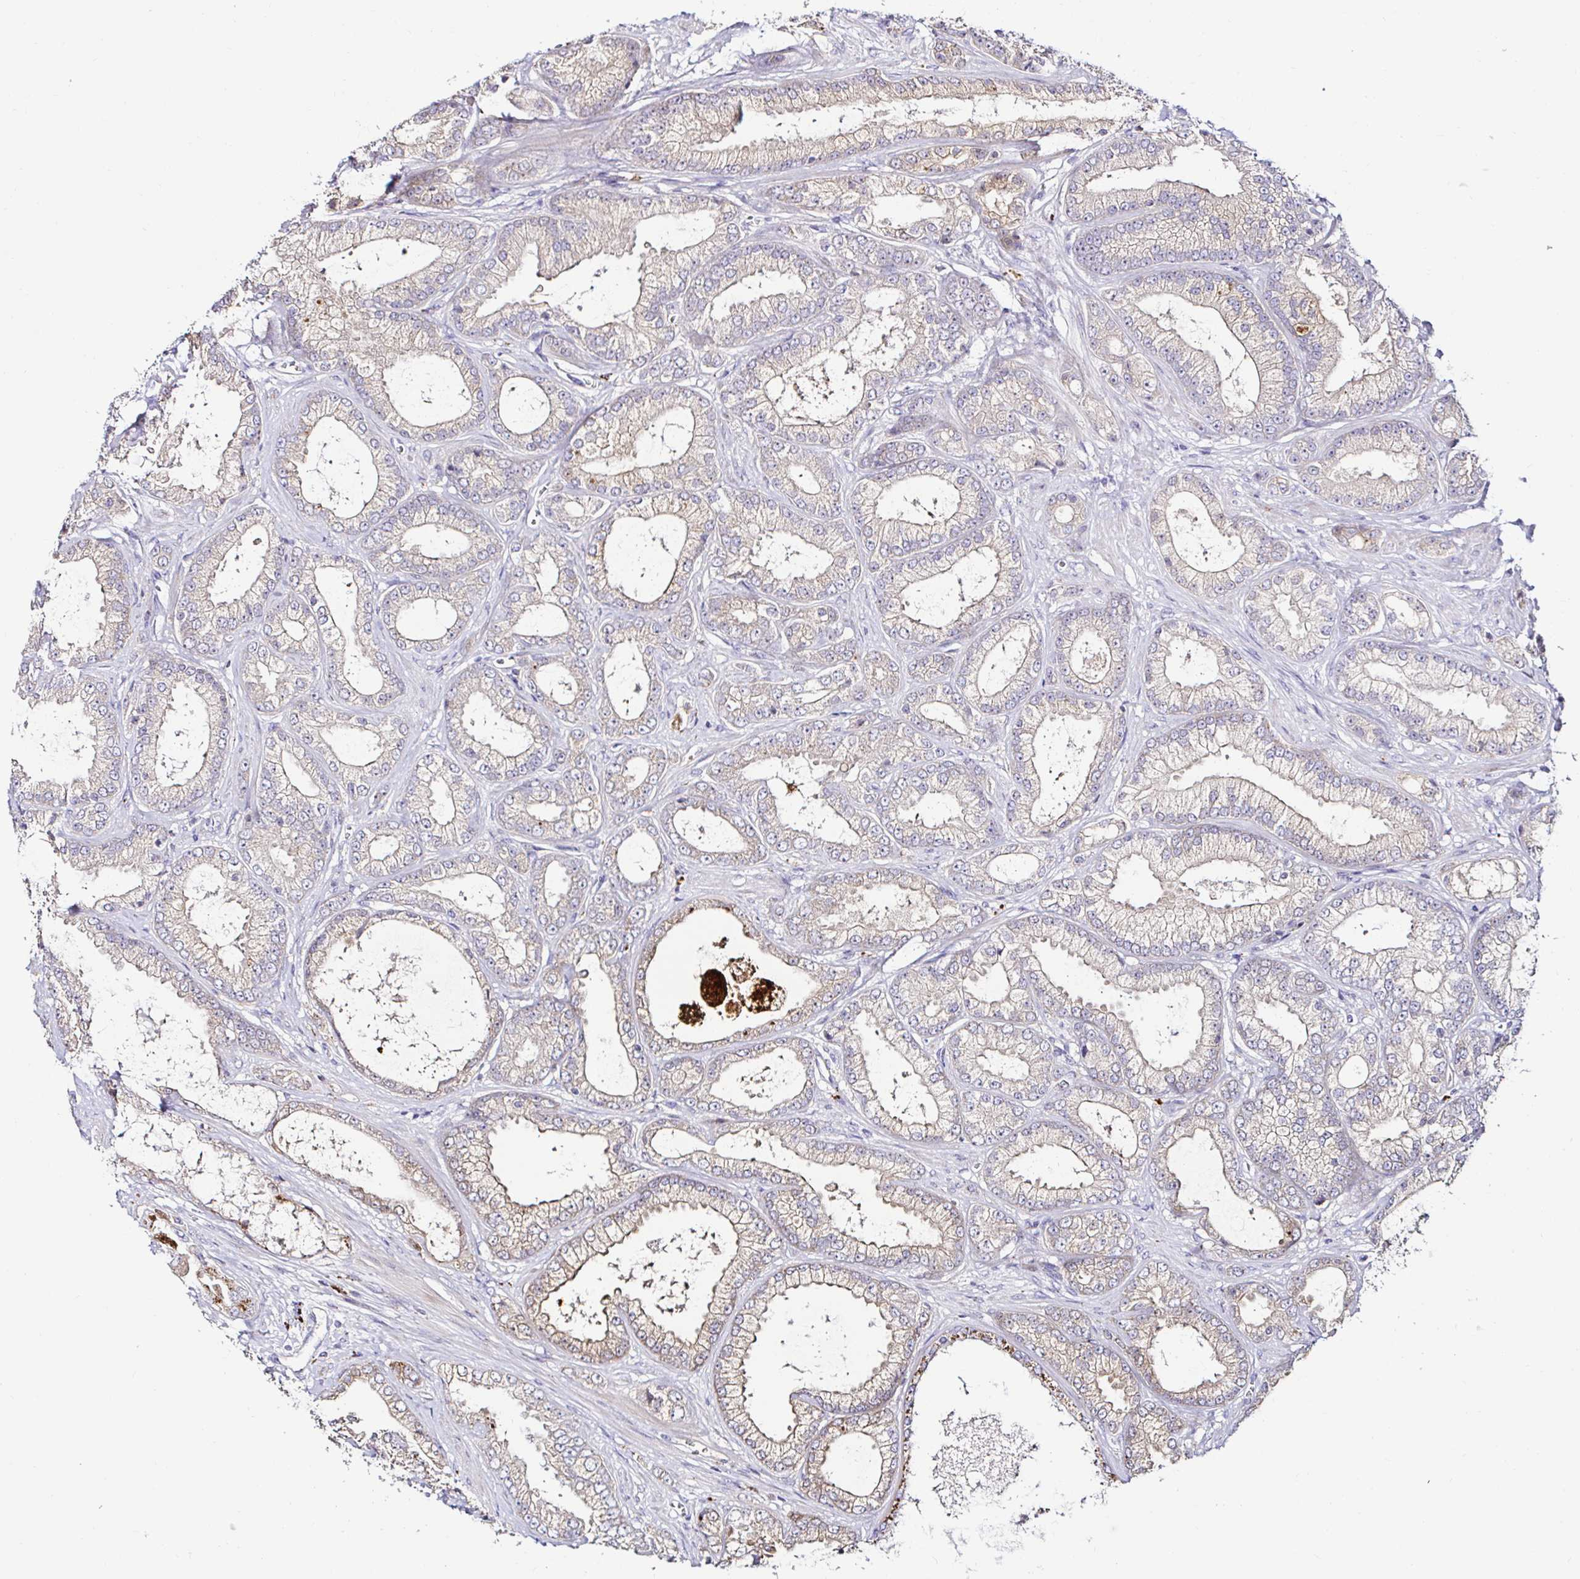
{"staining": {"intensity": "moderate", "quantity": "25%-75%", "location": "cytoplasmic/membranous"}, "tissue": "prostate cancer", "cell_type": "Tumor cells", "image_type": "cancer", "snomed": [{"axis": "morphology", "description": "Adenocarcinoma, High grade"}, {"axis": "topography", "description": "Prostate"}], "caption": "Prostate cancer stained with a protein marker exhibits moderate staining in tumor cells.", "gene": "GALNS", "patient": {"sex": "male", "age": 67}}